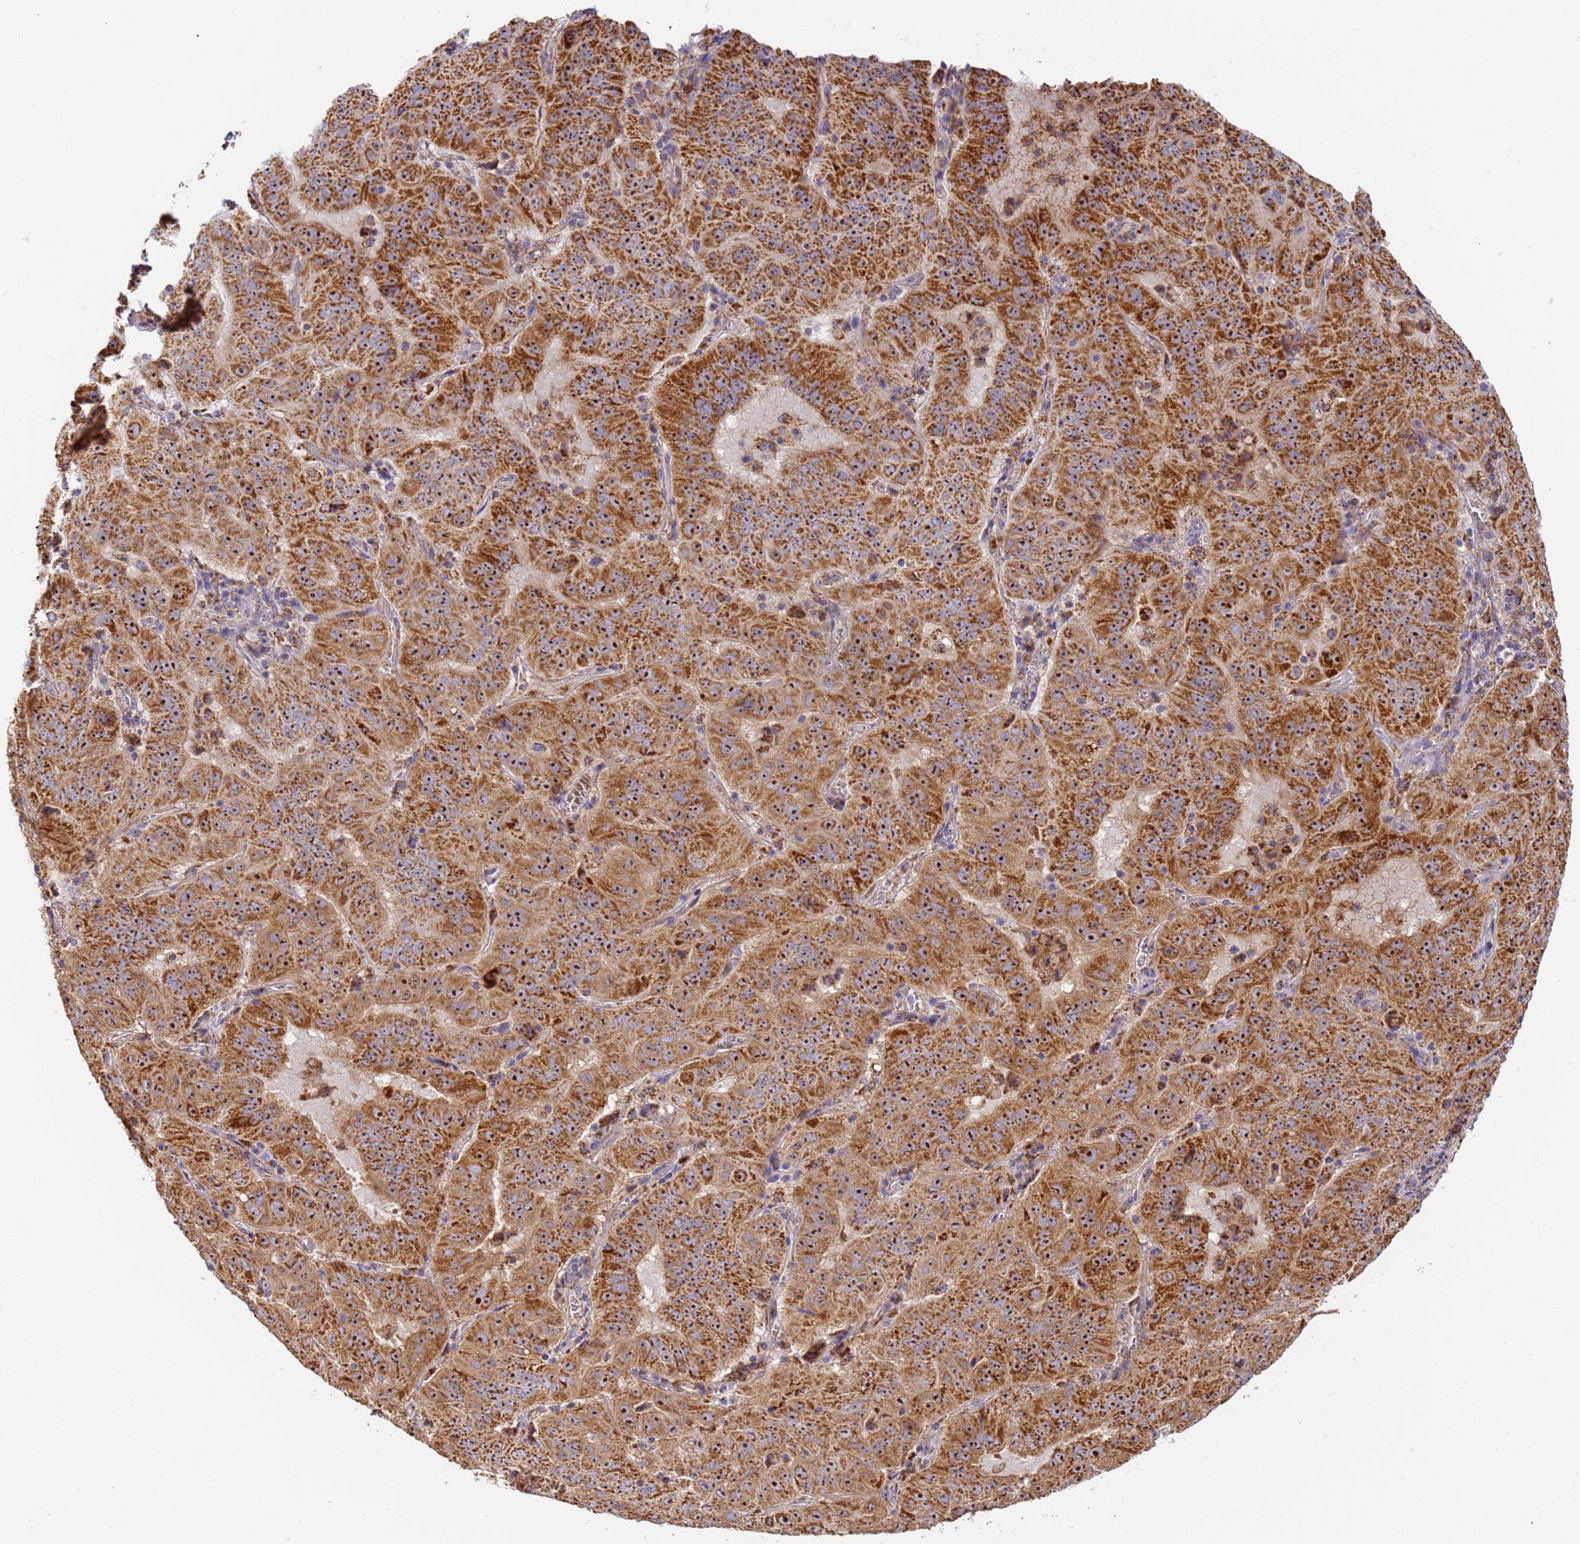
{"staining": {"intensity": "strong", "quantity": ">75%", "location": "cytoplasmic/membranous,nuclear"}, "tissue": "pancreatic cancer", "cell_type": "Tumor cells", "image_type": "cancer", "snomed": [{"axis": "morphology", "description": "Adenocarcinoma, NOS"}, {"axis": "topography", "description": "Pancreas"}], "caption": "The photomicrograph displays staining of pancreatic cancer, revealing strong cytoplasmic/membranous and nuclear protein positivity (brown color) within tumor cells.", "gene": "FRG2C", "patient": {"sex": "male", "age": 63}}